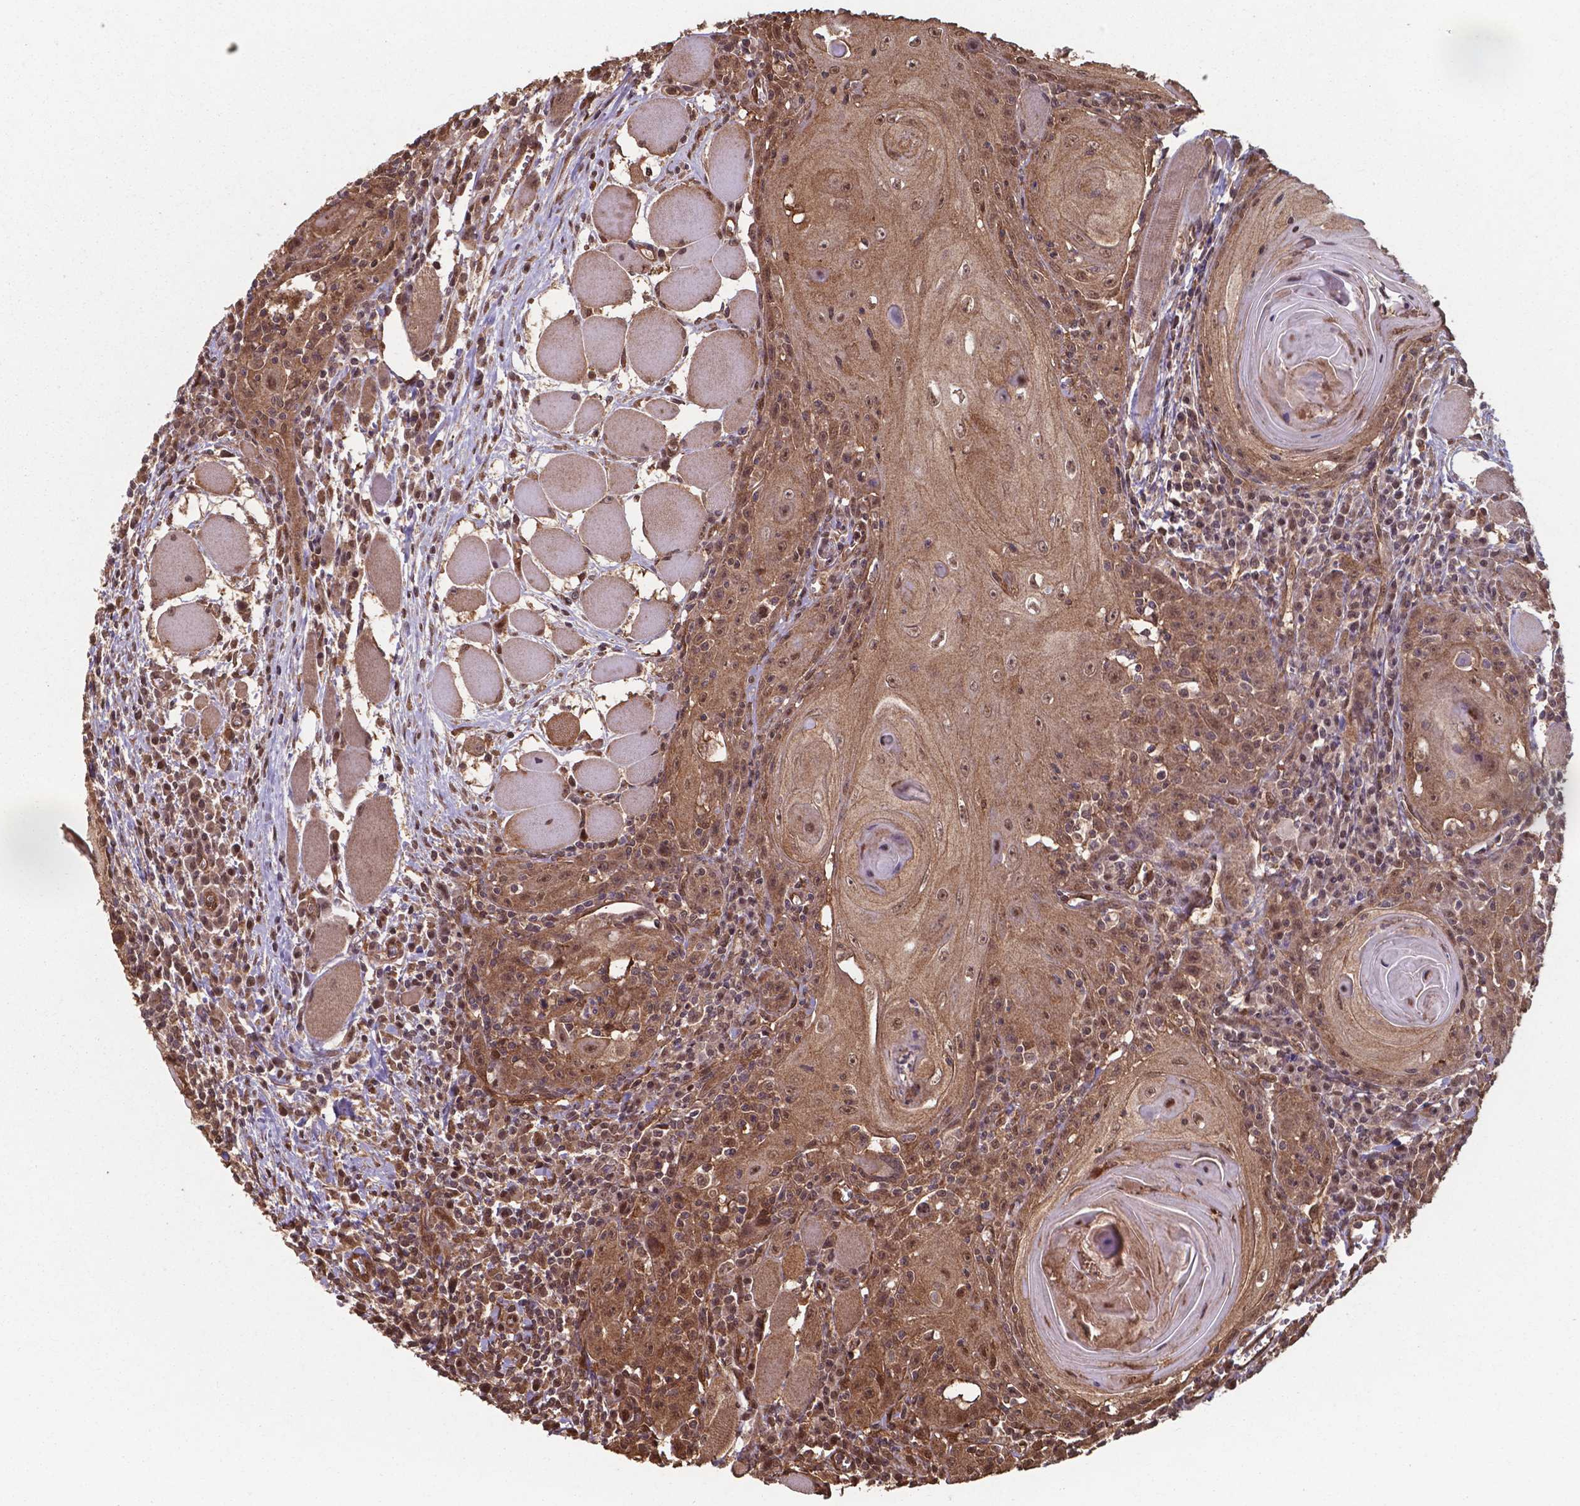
{"staining": {"intensity": "moderate", "quantity": ">75%", "location": "cytoplasmic/membranous,nuclear"}, "tissue": "head and neck cancer", "cell_type": "Tumor cells", "image_type": "cancer", "snomed": [{"axis": "morphology", "description": "Normal tissue, NOS"}, {"axis": "morphology", "description": "Squamous cell carcinoma, NOS"}, {"axis": "topography", "description": "Oral tissue"}, {"axis": "topography", "description": "Head-Neck"}], "caption": "An immunohistochemistry (IHC) photomicrograph of neoplastic tissue is shown. Protein staining in brown labels moderate cytoplasmic/membranous and nuclear positivity in head and neck cancer within tumor cells.", "gene": "CHP2", "patient": {"sex": "male", "age": 52}}